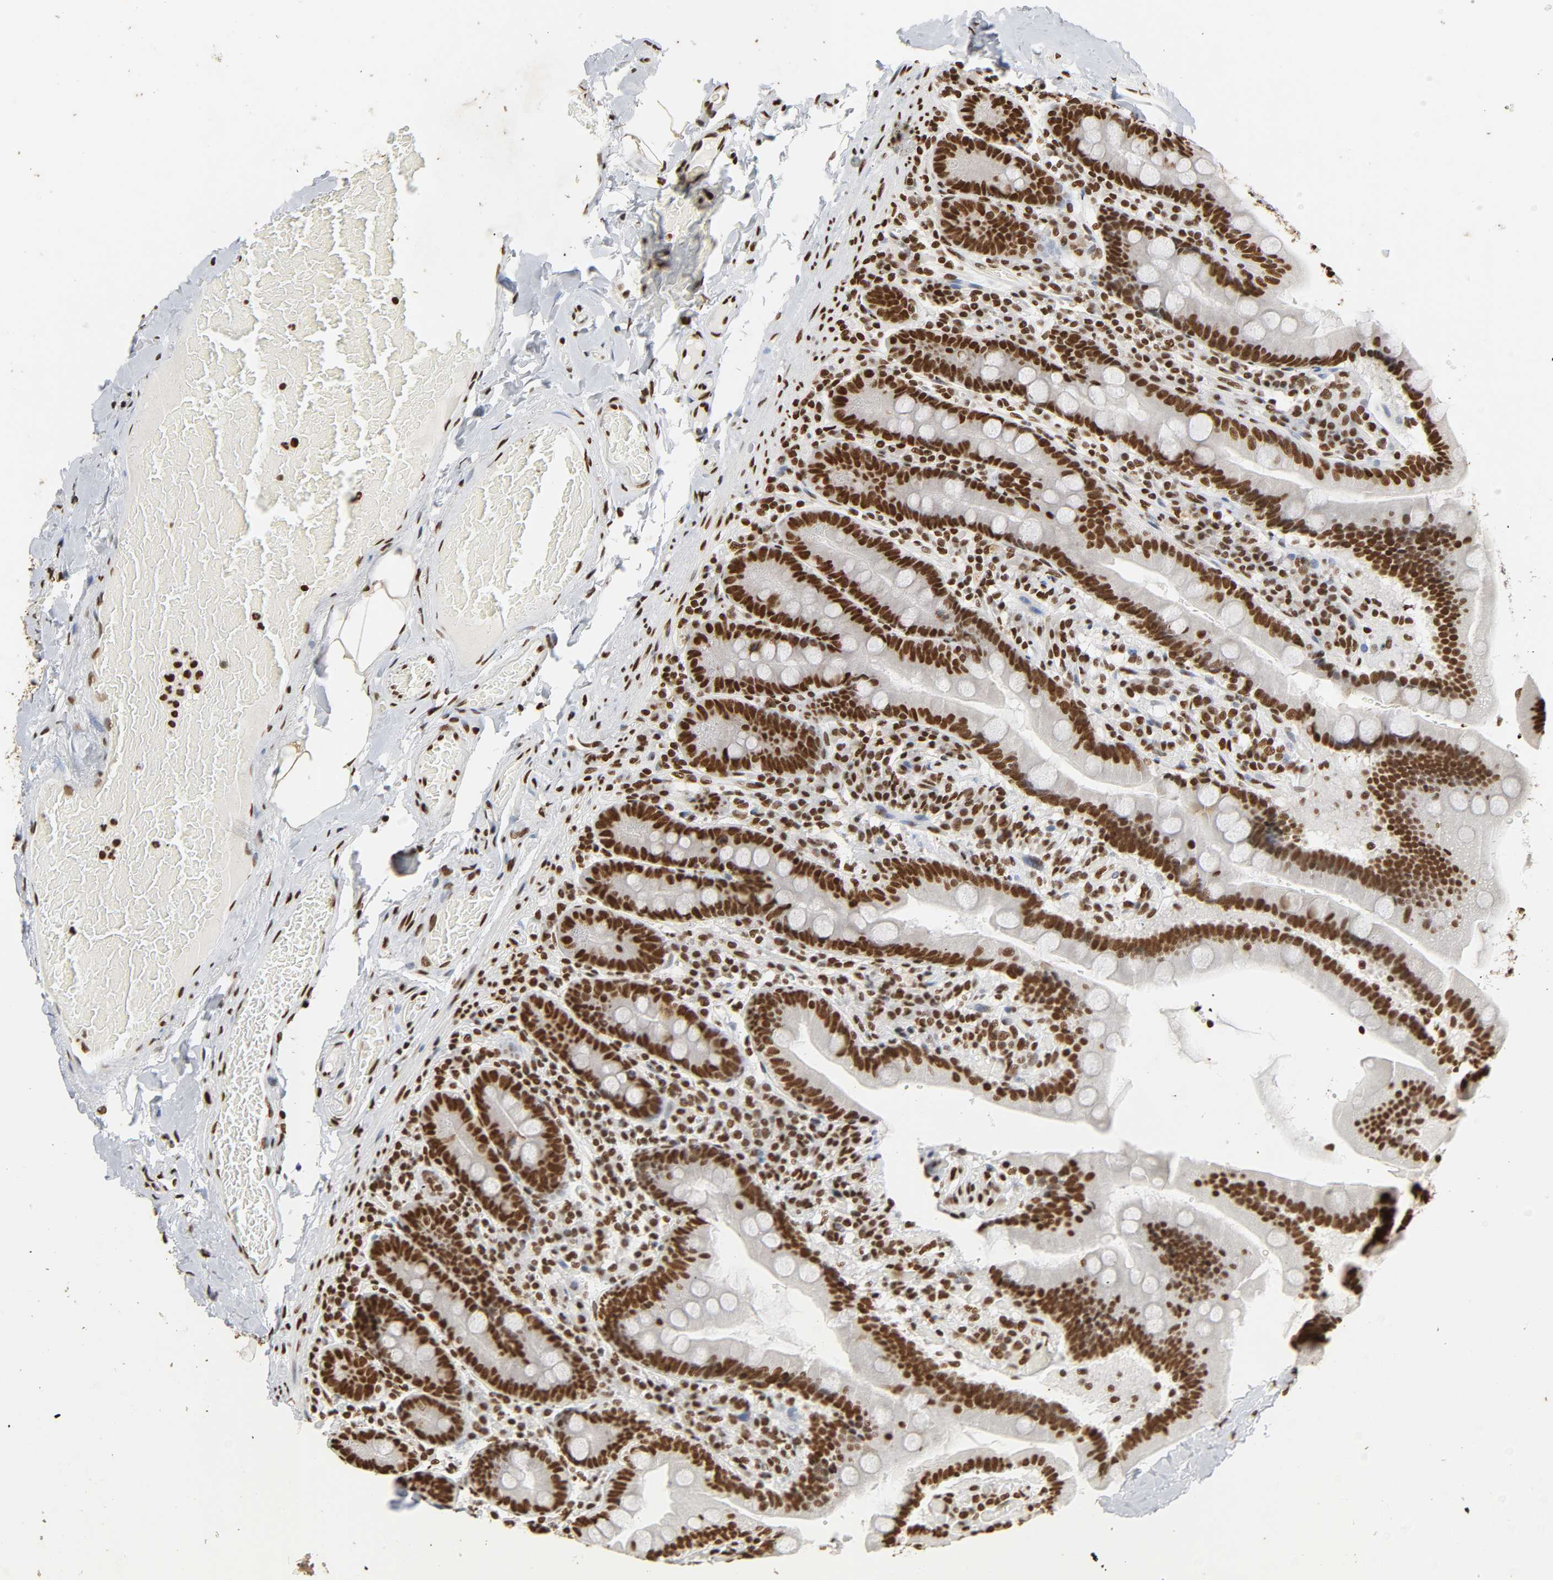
{"staining": {"intensity": "strong", "quantity": ">75%", "location": "nuclear"}, "tissue": "duodenum", "cell_type": "Glandular cells", "image_type": "normal", "snomed": [{"axis": "morphology", "description": "Normal tissue, NOS"}, {"axis": "topography", "description": "Duodenum"}], "caption": "Immunohistochemistry (IHC) photomicrograph of unremarkable duodenum stained for a protein (brown), which demonstrates high levels of strong nuclear expression in about >75% of glandular cells.", "gene": "HNRNPC", "patient": {"sex": "male", "age": 66}}